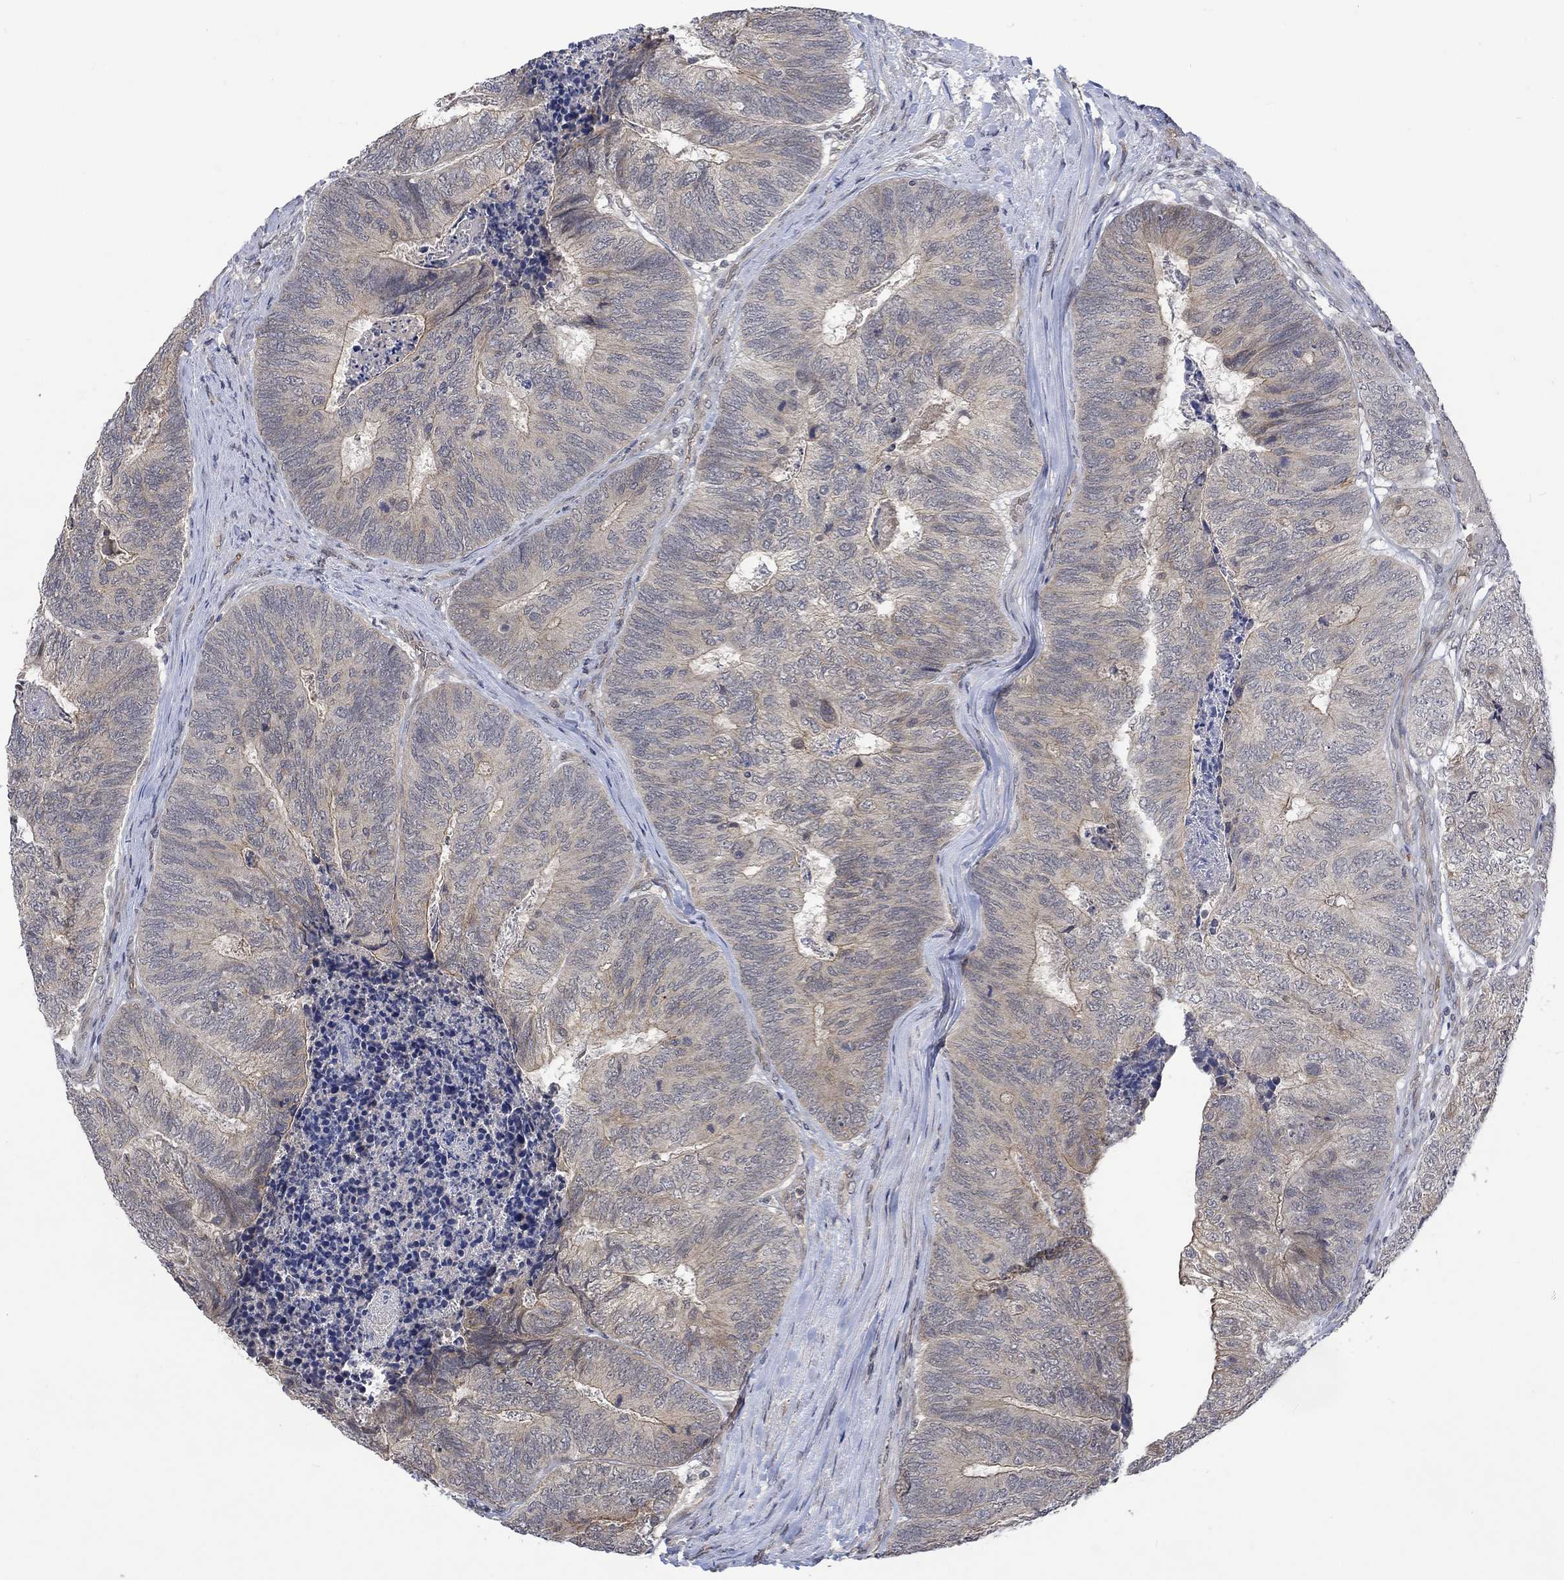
{"staining": {"intensity": "moderate", "quantity": "<25%", "location": "cytoplasmic/membranous"}, "tissue": "colorectal cancer", "cell_type": "Tumor cells", "image_type": "cancer", "snomed": [{"axis": "morphology", "description": "Adenocarcinoma, NOS"}, {"axis": "topography", "description": "Colon"}], "caption": "An immunohistochemistry histopathology image of tumor tissue is shown. Protein staining in brown highlights moderate cytoplasmic/membranous positivity in colorectal cancer (adenocarcinoma) within tumor cells. The protein is stained brown, and the nuclei are stained in blue (DAB (3,3'-diaminobenzidine) IHC with brightfield microscopy, high magnification).", "gene": "GRIN2D", "patient": {"sex": "female", "age": 67}}